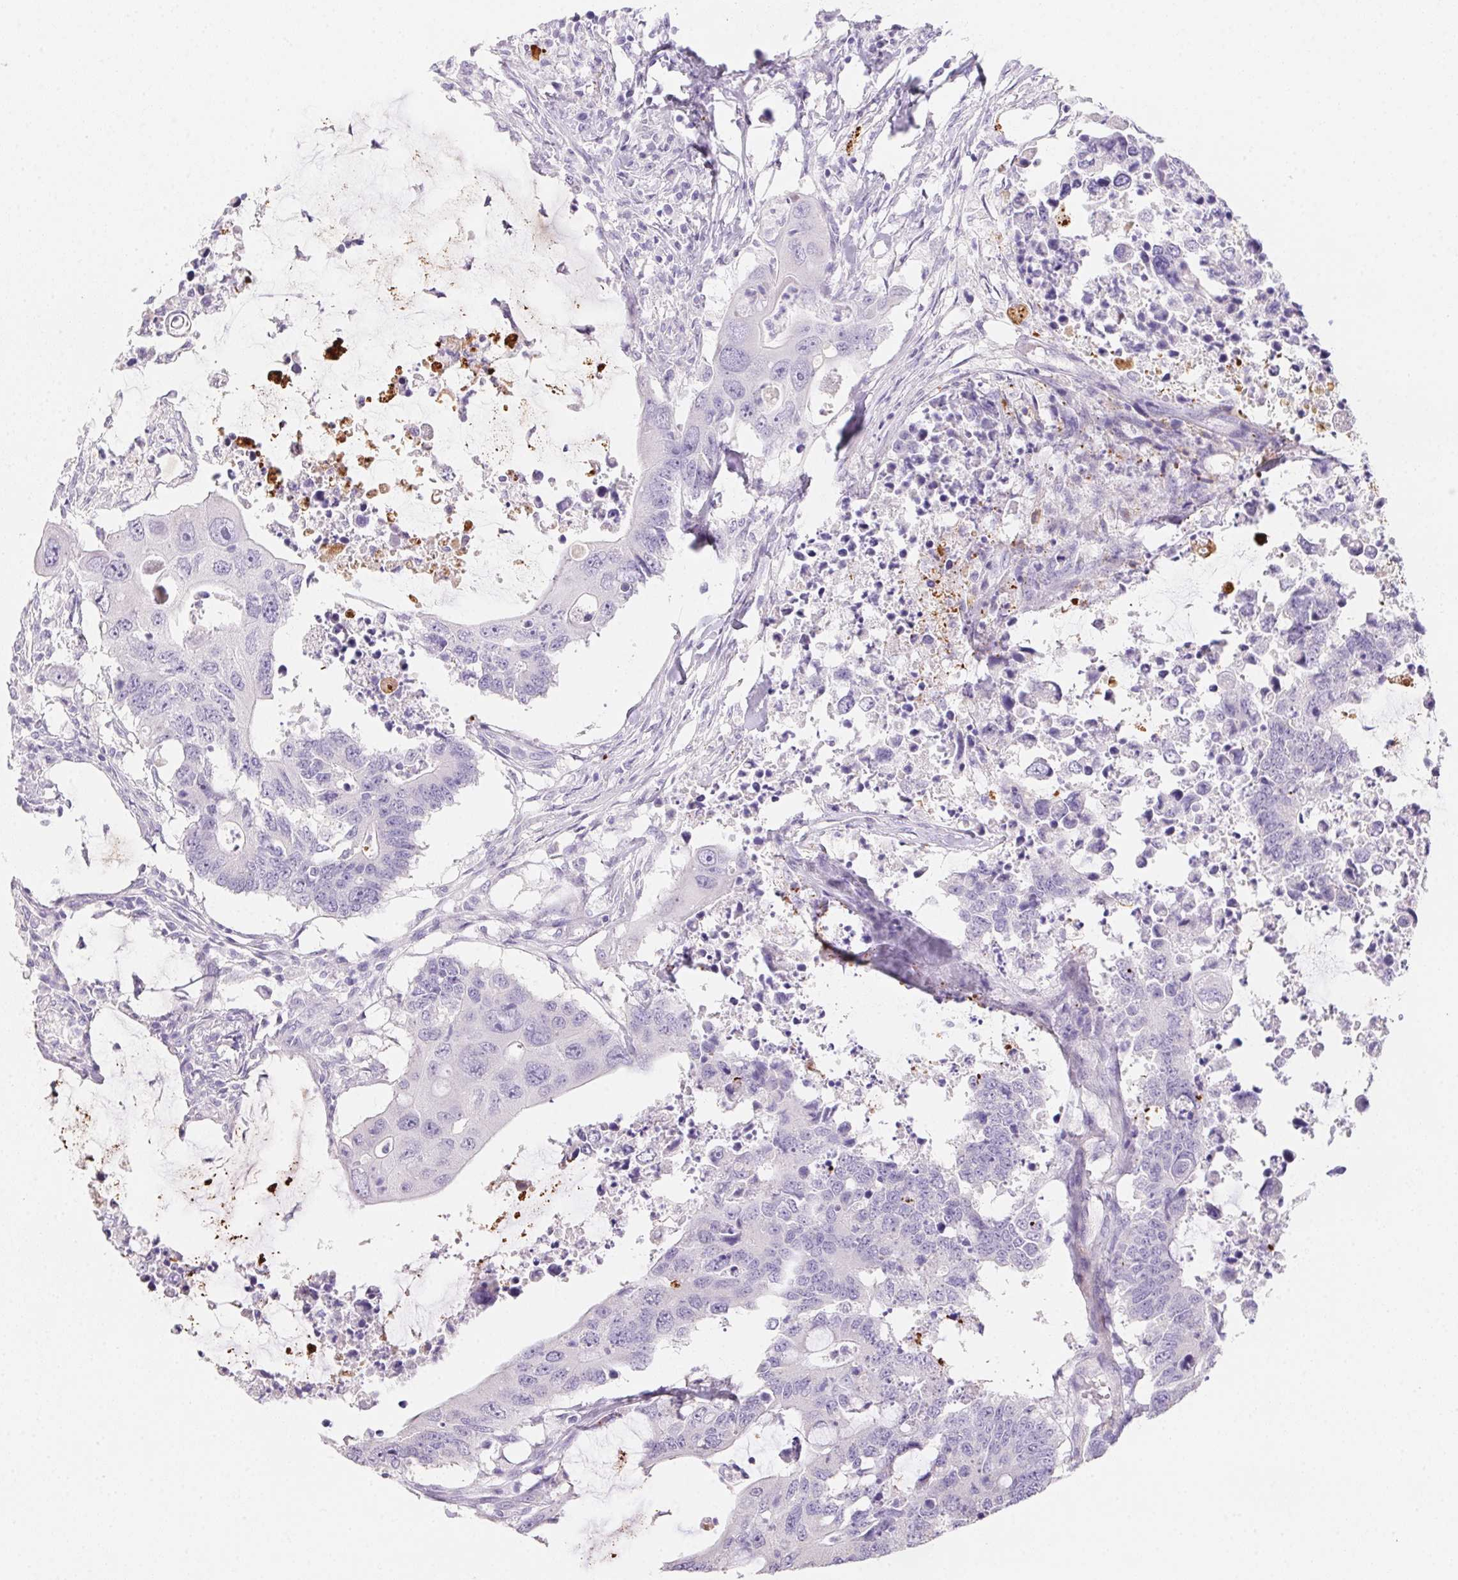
{"staining": {"intensity": "negative", "quantity": "none", "location": "none"}, "tissue": "colorectal cancer", "cell_type": "Tumor cells", "image_type": "cancer", "snomed": [{"axis": "morphology", "description": "Adenocarcinoma, NOS"}, {"axis": "topography", "description": "Colon"}], "caption": "Colorectal adenocarcinoma was stained to show a protein in brown. There is no significant positivity in tumor cells.", "gene": "MYL4", "patient": {"sex": "male", "age": 71}}